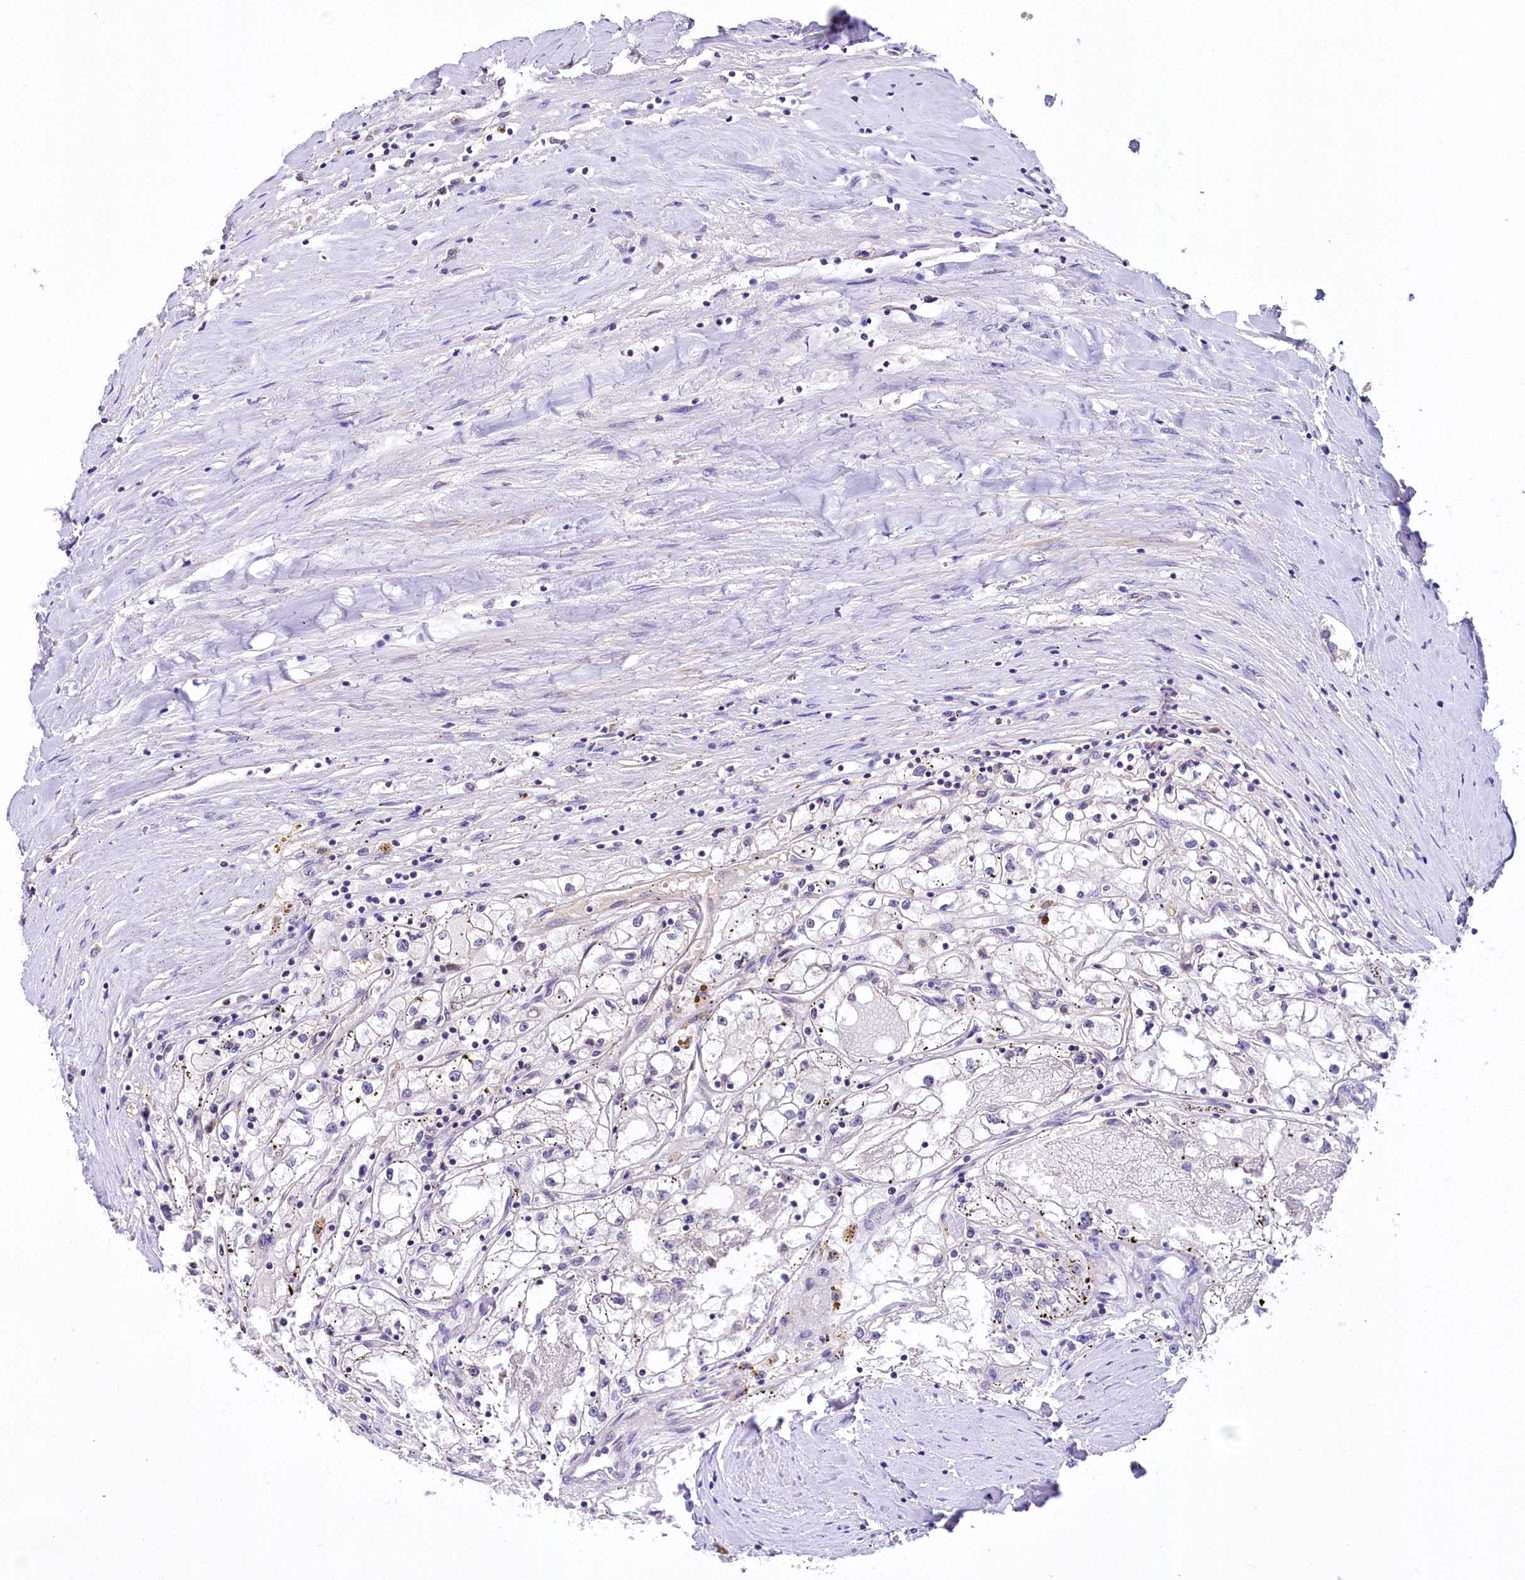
{"staining": {"intensity": "negative", "quantity": "none", "location": "none"}, "tissue": "renal cancer", "cell_type": "Tumor cells", "image_type": "cancer", "snomed": [{"axis": "morphology", "description": "Adenocarcinoma, NOS"}, {"axis": "topography", "description": "Kidney"}], "caption": "There is no significant expression in tumor cells of renal cancer. The staining was performed using DAB to visualize the protein expression in brown, while the nuclei were stained in blue with hematoxylin (Magnification: 20x).", "gene": "UBE3A", "patient": {"sex": "male", "age": 56}}